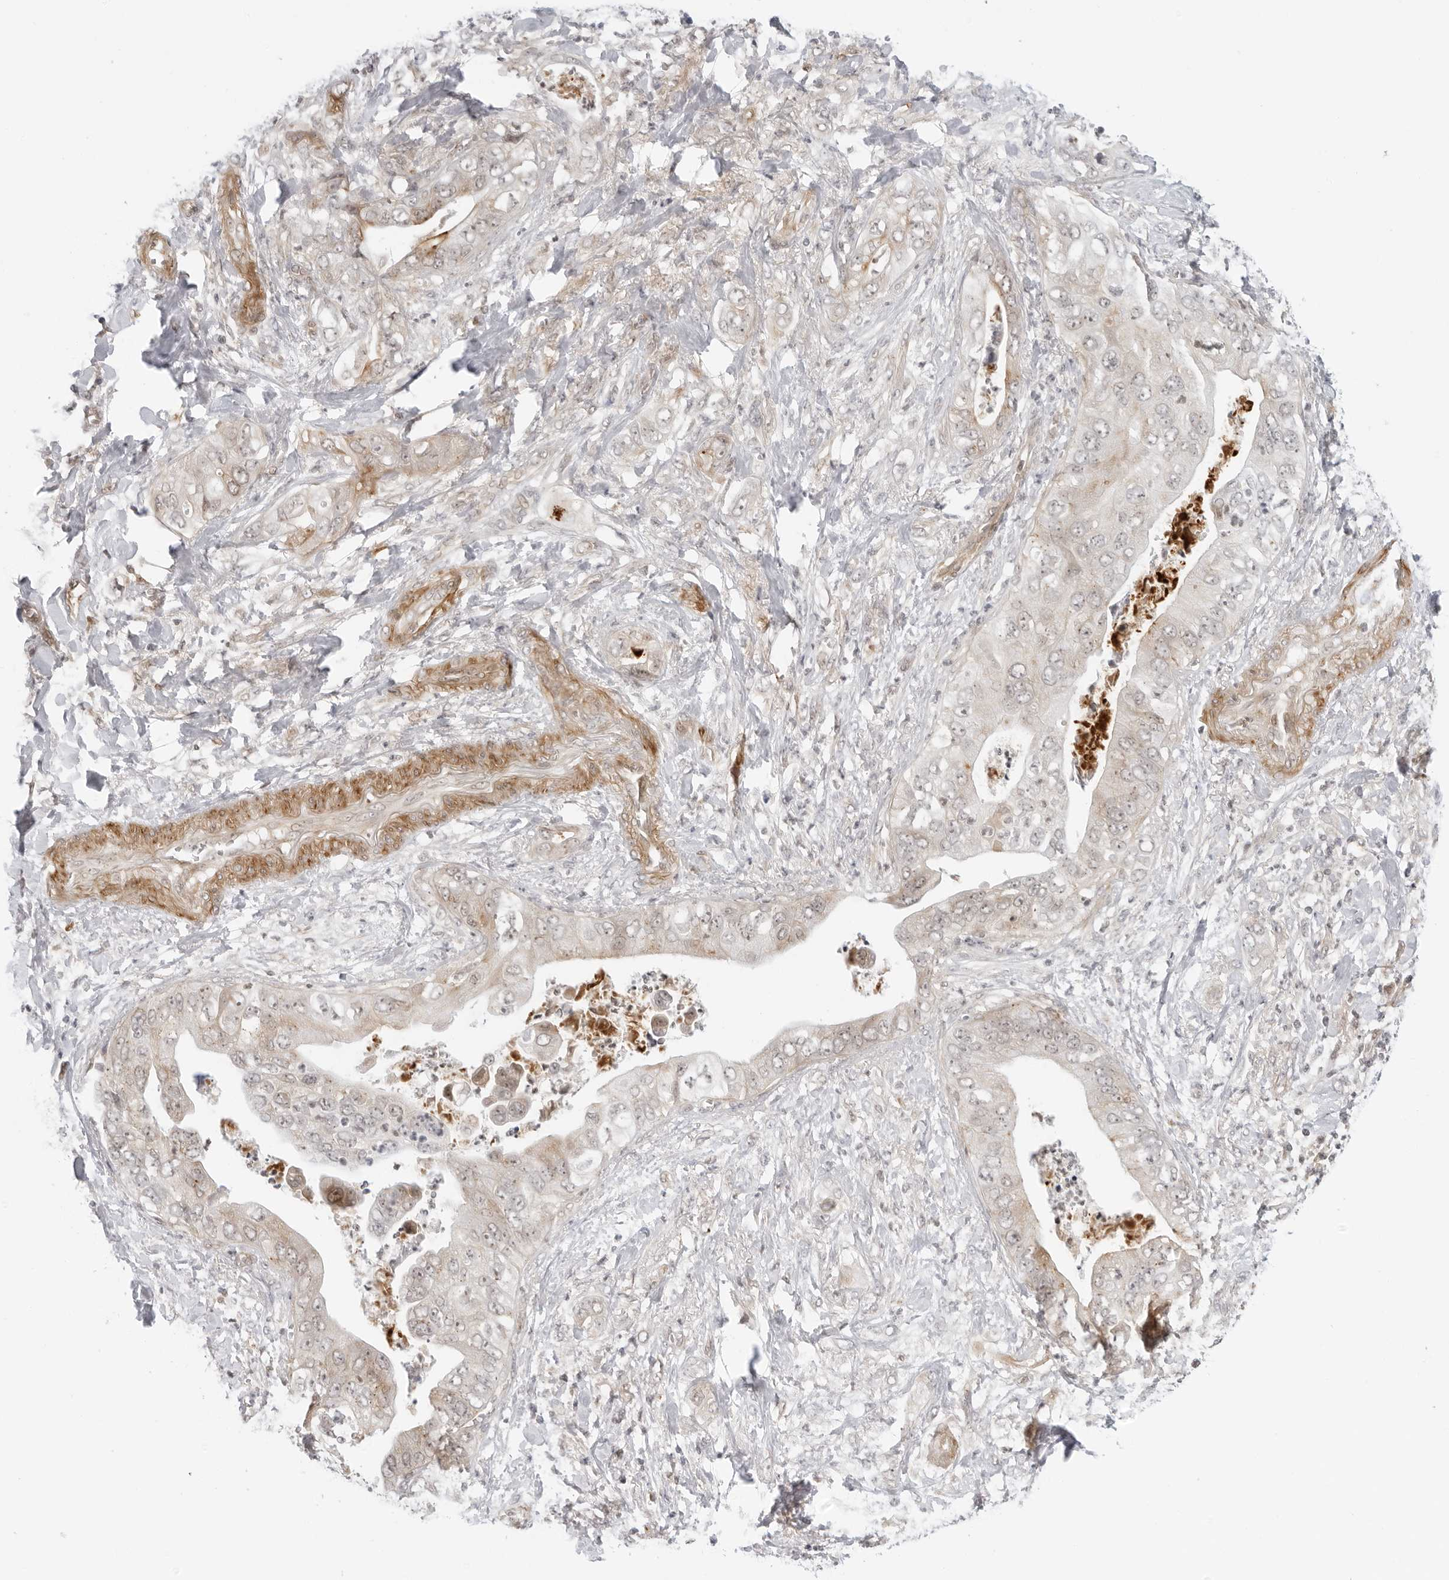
{"staining": {"intensity": "weak", "quantity": "<25%", "location": "cytoplasmic/membranous"}, "tissue": "pancreatic cancer", "cell_type": "Tumor cells", "image_type": "cancer", "snomed": [{"axis": "morphology", "description": "Adenocarcinoma, NOS"}, {"axis": "topography", "description": "Pancreas"}], "caption": "There is no significant expression in tumor cells of pancreatic cancer.", "gene": "SUGCT", "patient": {"sex": "female", "age": 78}}